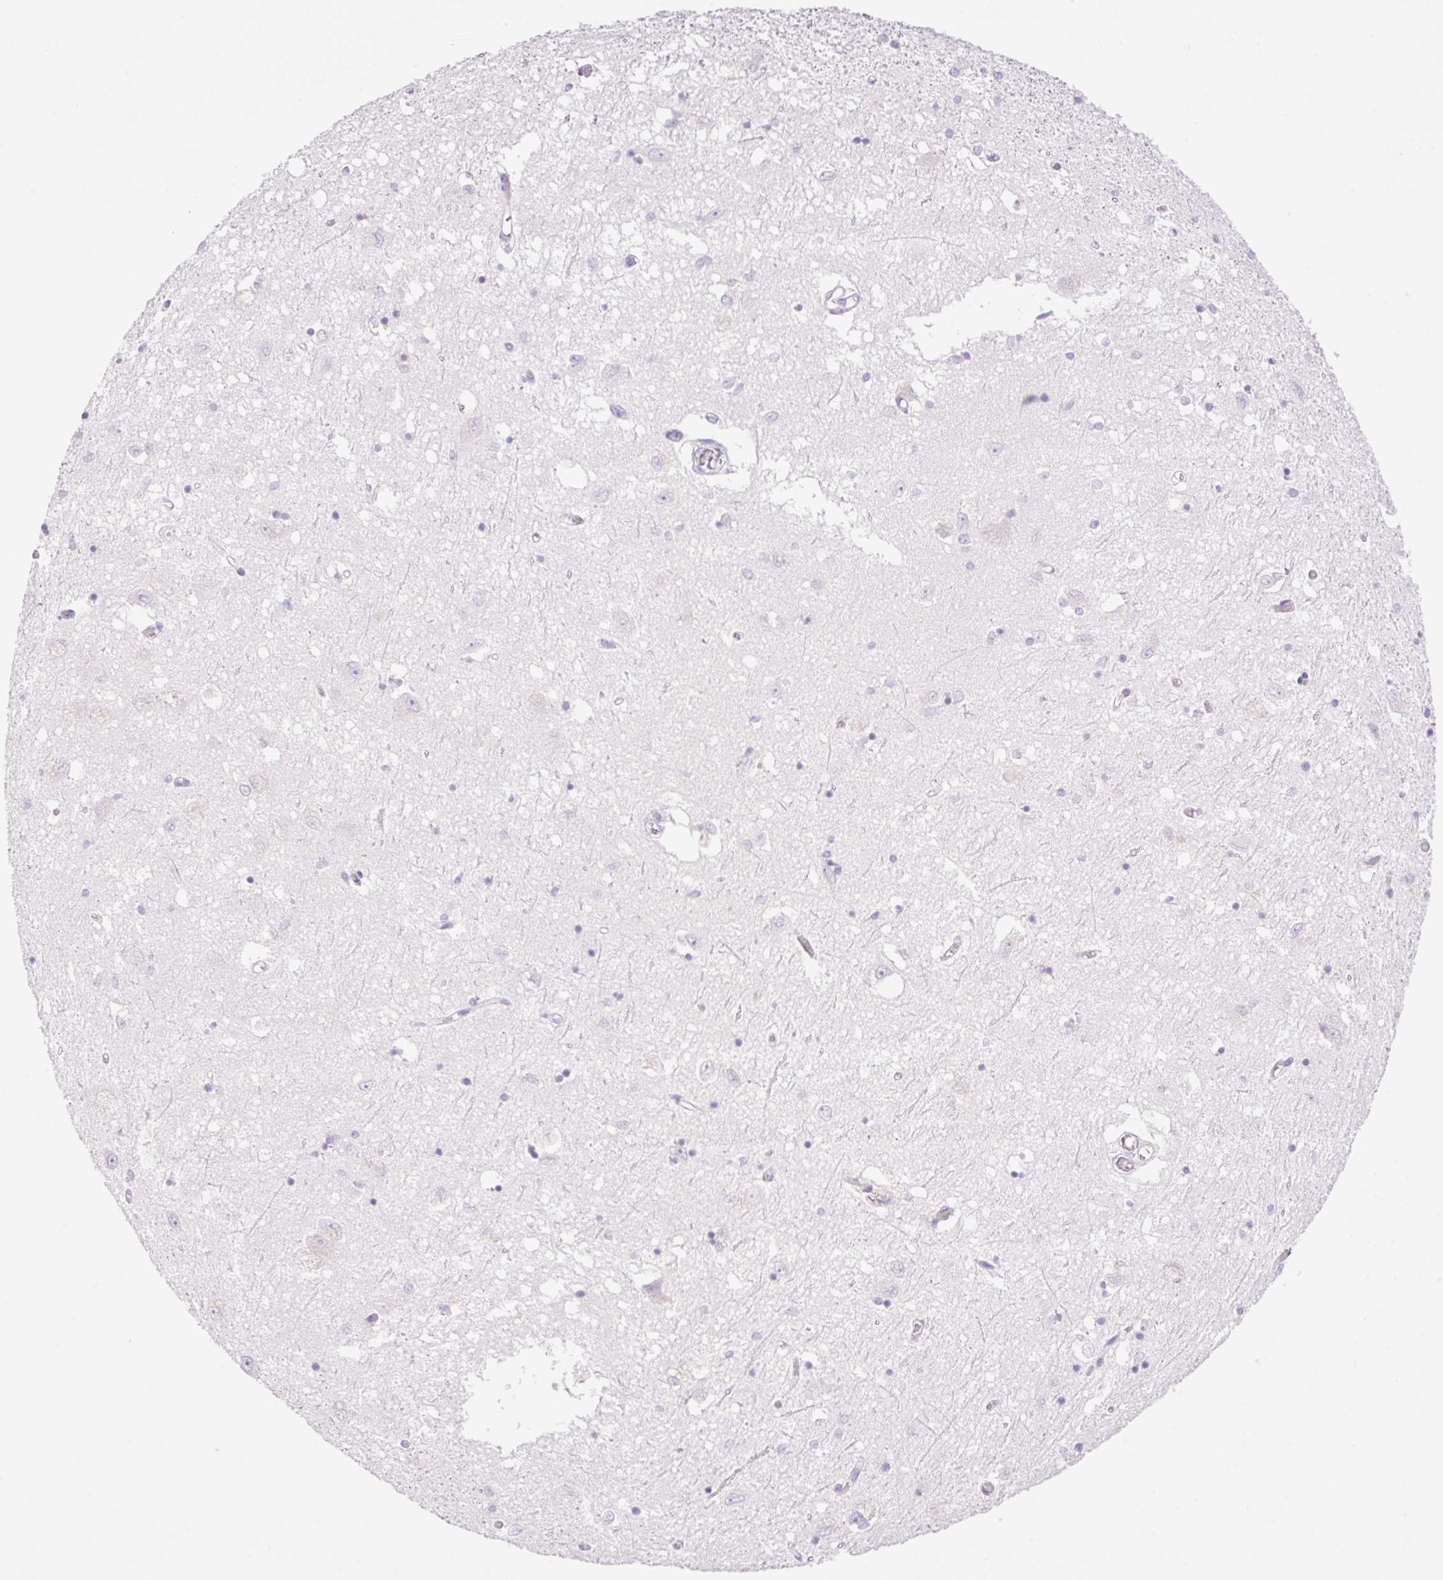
{"staining": {"intensity": "negative", "quantity": "none", "location": "none"}, "tissue": "caudate", "cell_type": "Glial cells", "image_type": "normal", "snomed": [{"axis": "morphology", "description": "Normal tissue, NOS"}, {"axis": "topography", "description": "Lateral ventricle wall"}], "caption": "A high-resolution image shows immunohistochemistry (IHC) staining of benign caudate, which exhibits no significant expression in glial cells.", "gene": "PALM3", "patient": {"sex": "male", "age": 70}}